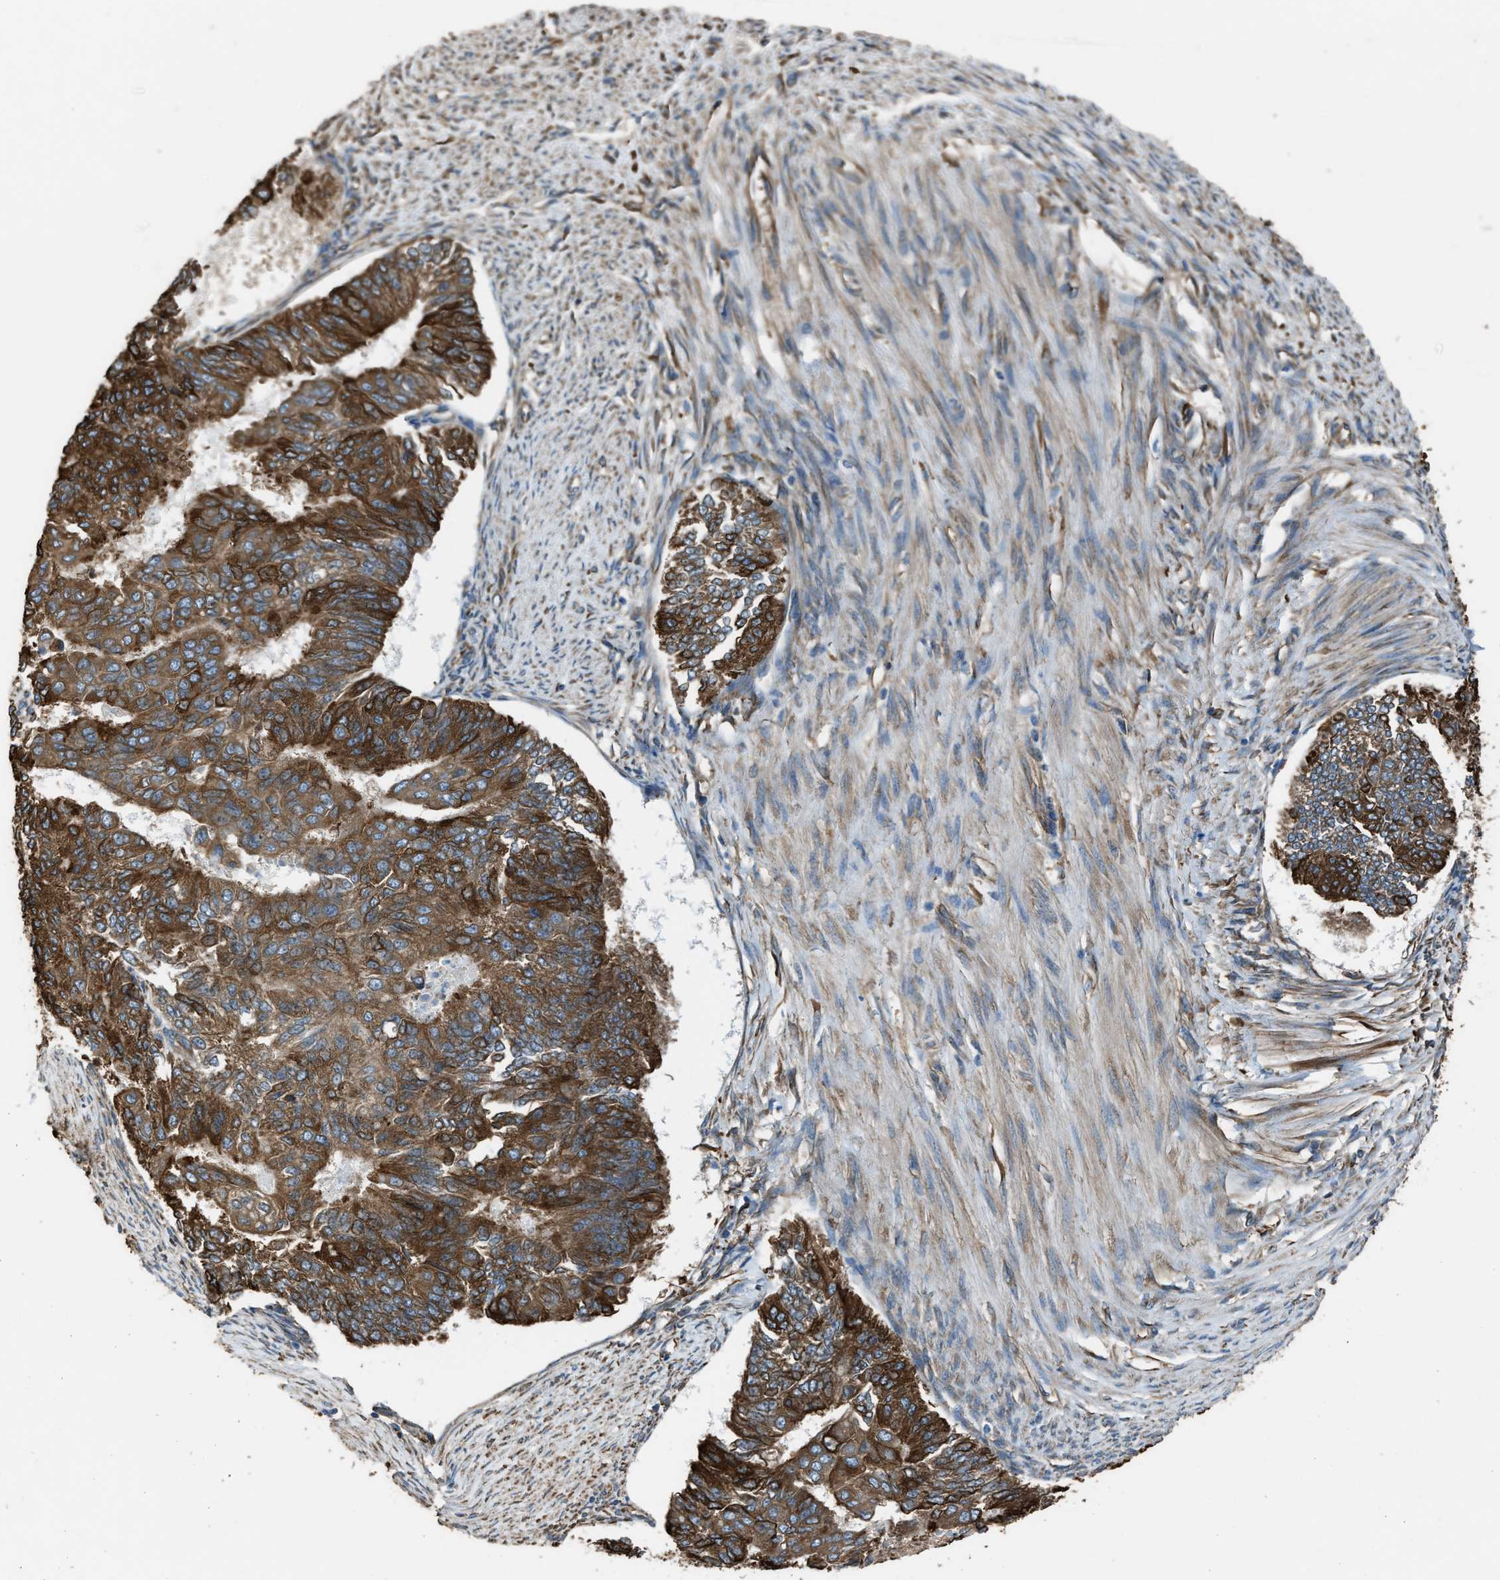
{"staining": {"intensity": "strong", "quantity": ">75%", "location": "cytoplasmic/membranous"}, "tissue": "endometrial cancer", "cell_type": "Tumor cells", "image_type": "cancer", "snomed": [{"axis": "morphology", "description": "Adenocarcinoma, NOS"}, {"axis": "topography", "description": "Endometrium"}], "caption": "Endometrial cancer (adenocarcinoma) was stained to show a protein in brown. There is high levels of strong cytoplasmic/membranous staining in about >75% of tumor cells.", "gene": "TRPC1", "patient": {"sex": "female", "age": 32}}